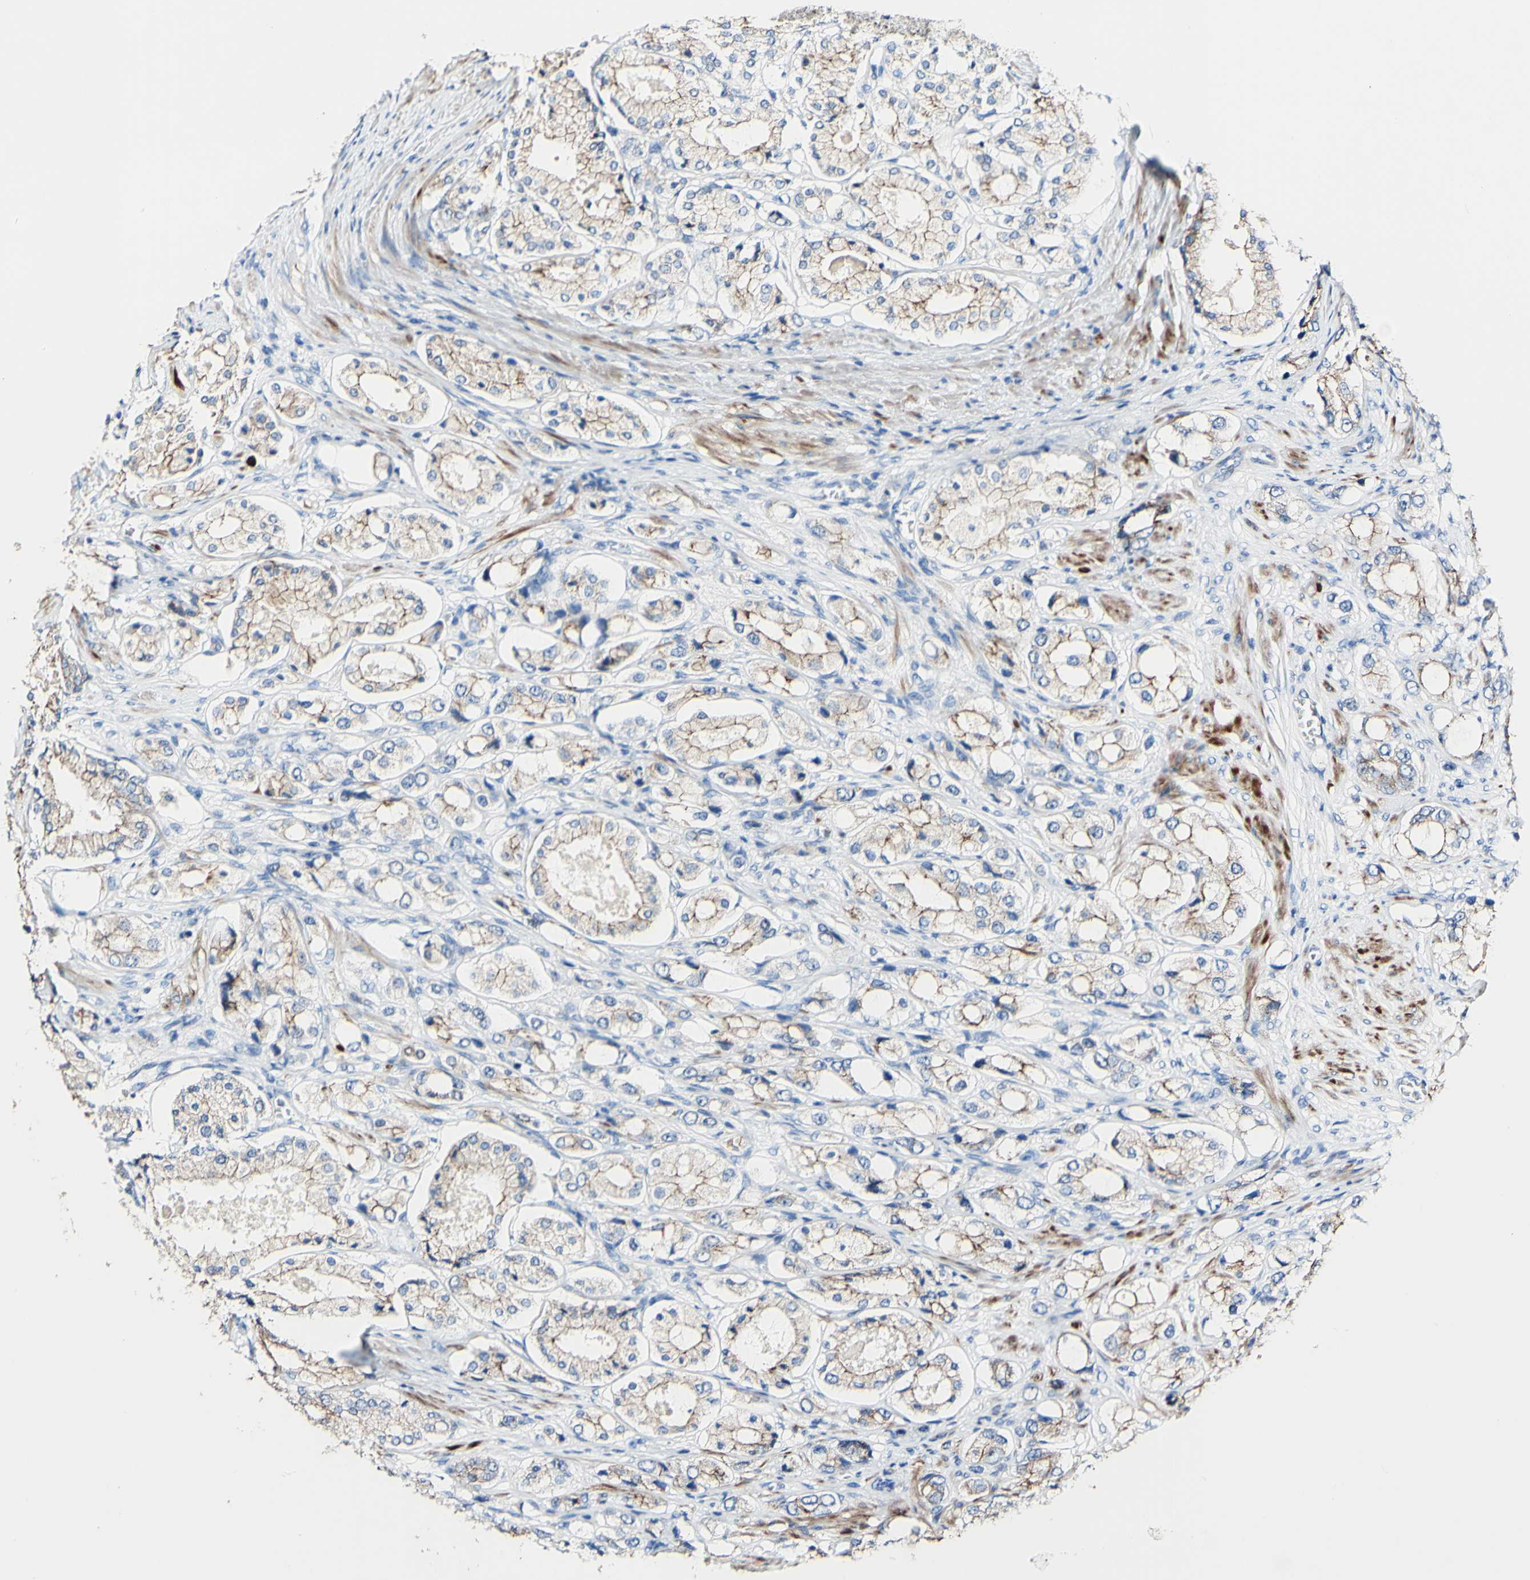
{"staining": {"intensity": "moderate", "quantity": ">75%", "location": "cytoplasmic/membranous"}, "tissue": "prostate cancer", "cell_type": "Tumor cells", "image_type": "cancer", "snomed": [{"axis": "morphology", "description": "Adenocarcinoma, High grade"}, {"axis": "topography", "description": "Prostate"}], "caption": "Protein expression analysis of prostate cancer (high-grade adenocarcinoma) demonstrates moderate cytoplasmic/membranous positivity in about >75% of tumor cells.", "gene": "DSC2", "patient": {"sex": "male", "age": 65}}